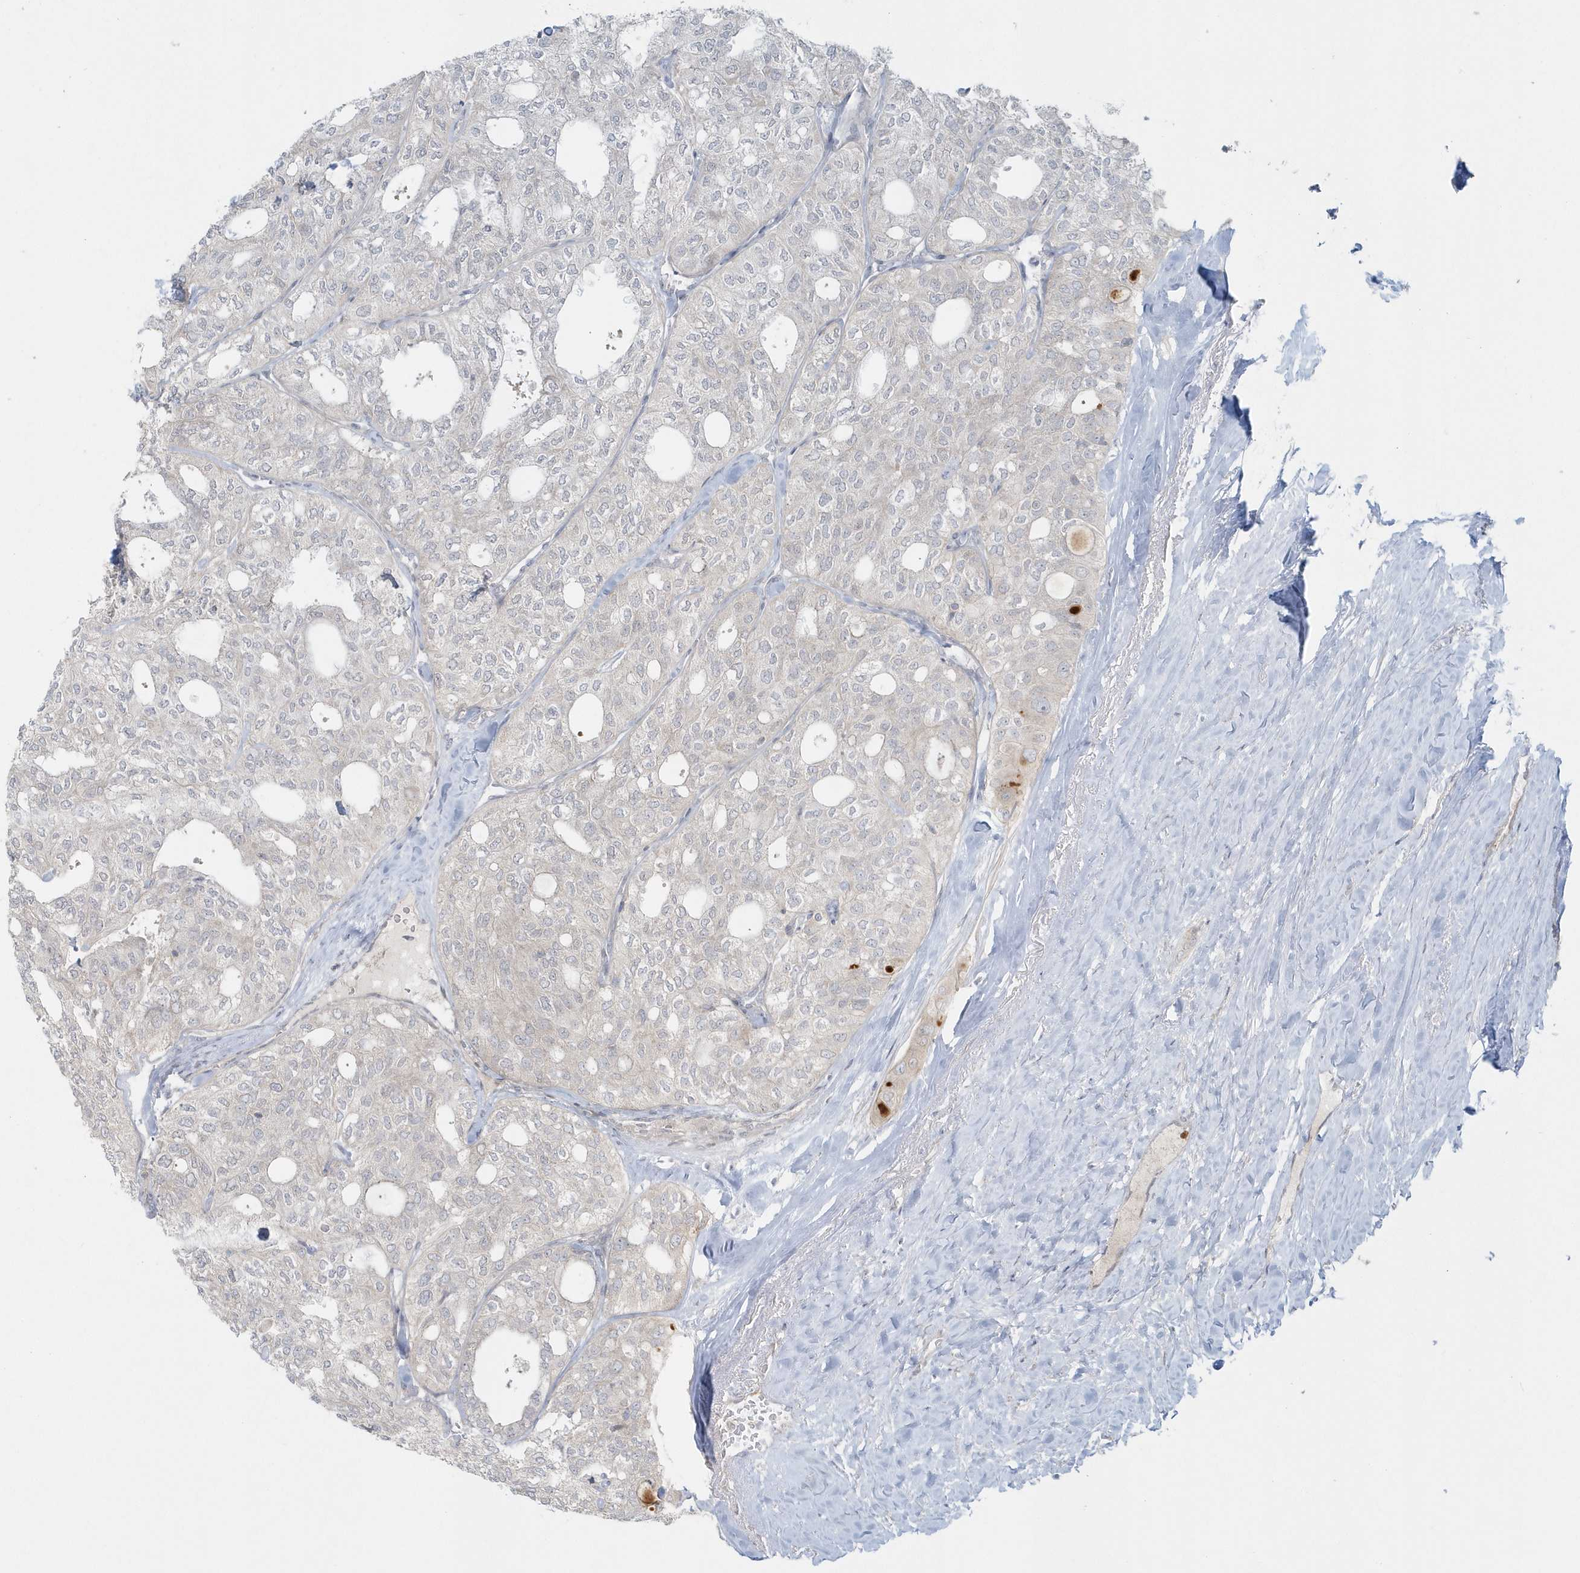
{"staining": {"intensity": "negative", "quantity": "none", "location": "none"}, "tissue": "thyroid cancer", "cell_type": "Tumor cells", "image_type": "cancer", "snomed": [{"axis": "morphology", "description": "Follicular adenoma carcinoma, NOS"}, {"axis": "topography", "description": "Thyroid gland"}], "caption": "Tumor cells are negative for protein expression in human thyroid cancer (follicular adenoma carcinoma).", "gene": "BLTP3A", "patient": {"sex": "male", "age": 75}}